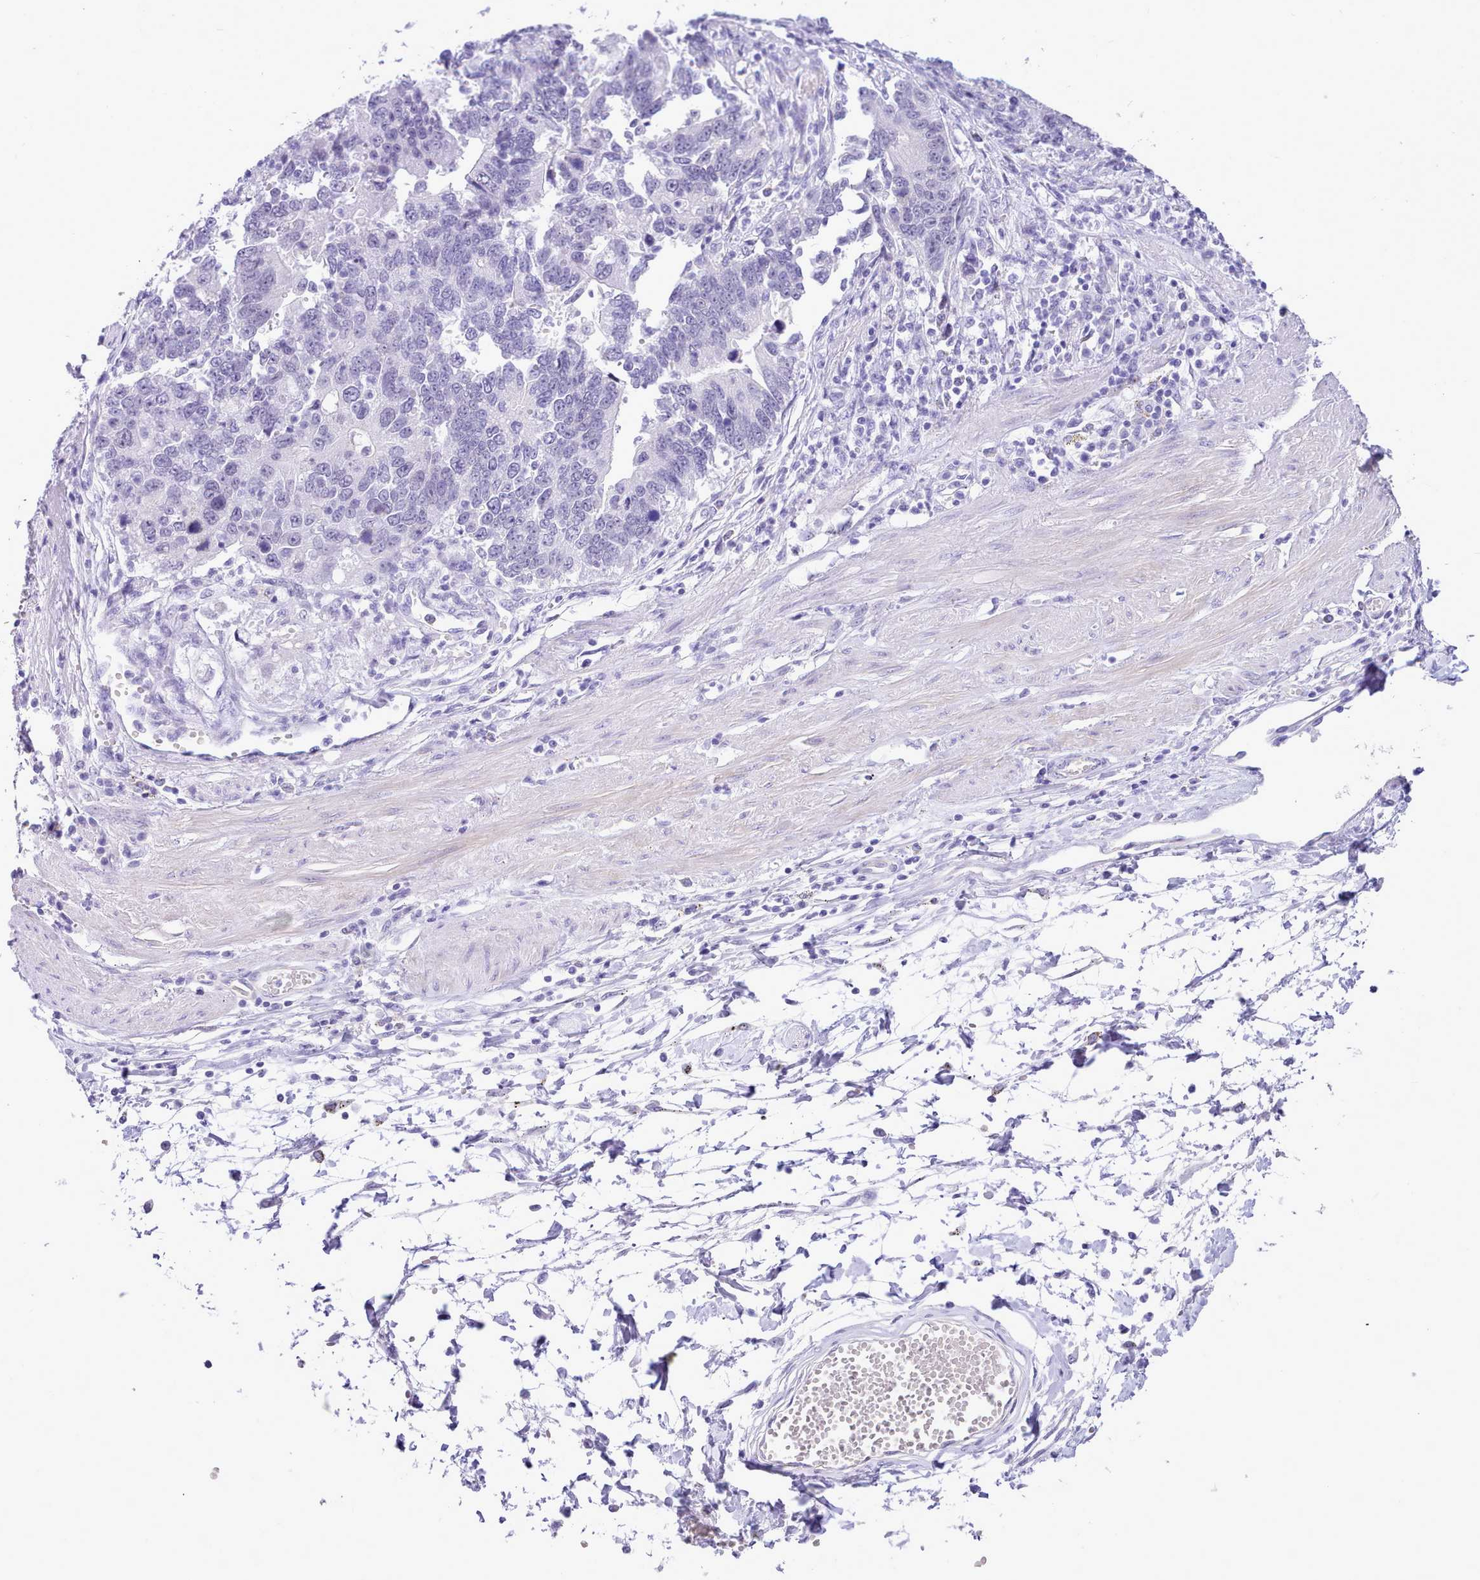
{"staining": {"intensity": "negative", "quantity": "none", "location": "none"}, "tissue": "stomach cancer", "cell_type": "Tumor cells", "image_type": "cancer", "snomed": [{"axis": "morphology", "description": "Adenocarcinoma, NOS"}, {"axis": "topography", "description": "Stomach"}], "caption": "Immunohistochemistry of stomach cancer (adenocarcinoma) demonstrates no expression in tumor cells.", "gene": "LRRC37A", "patient": {"sex": "male", "age": 59}}